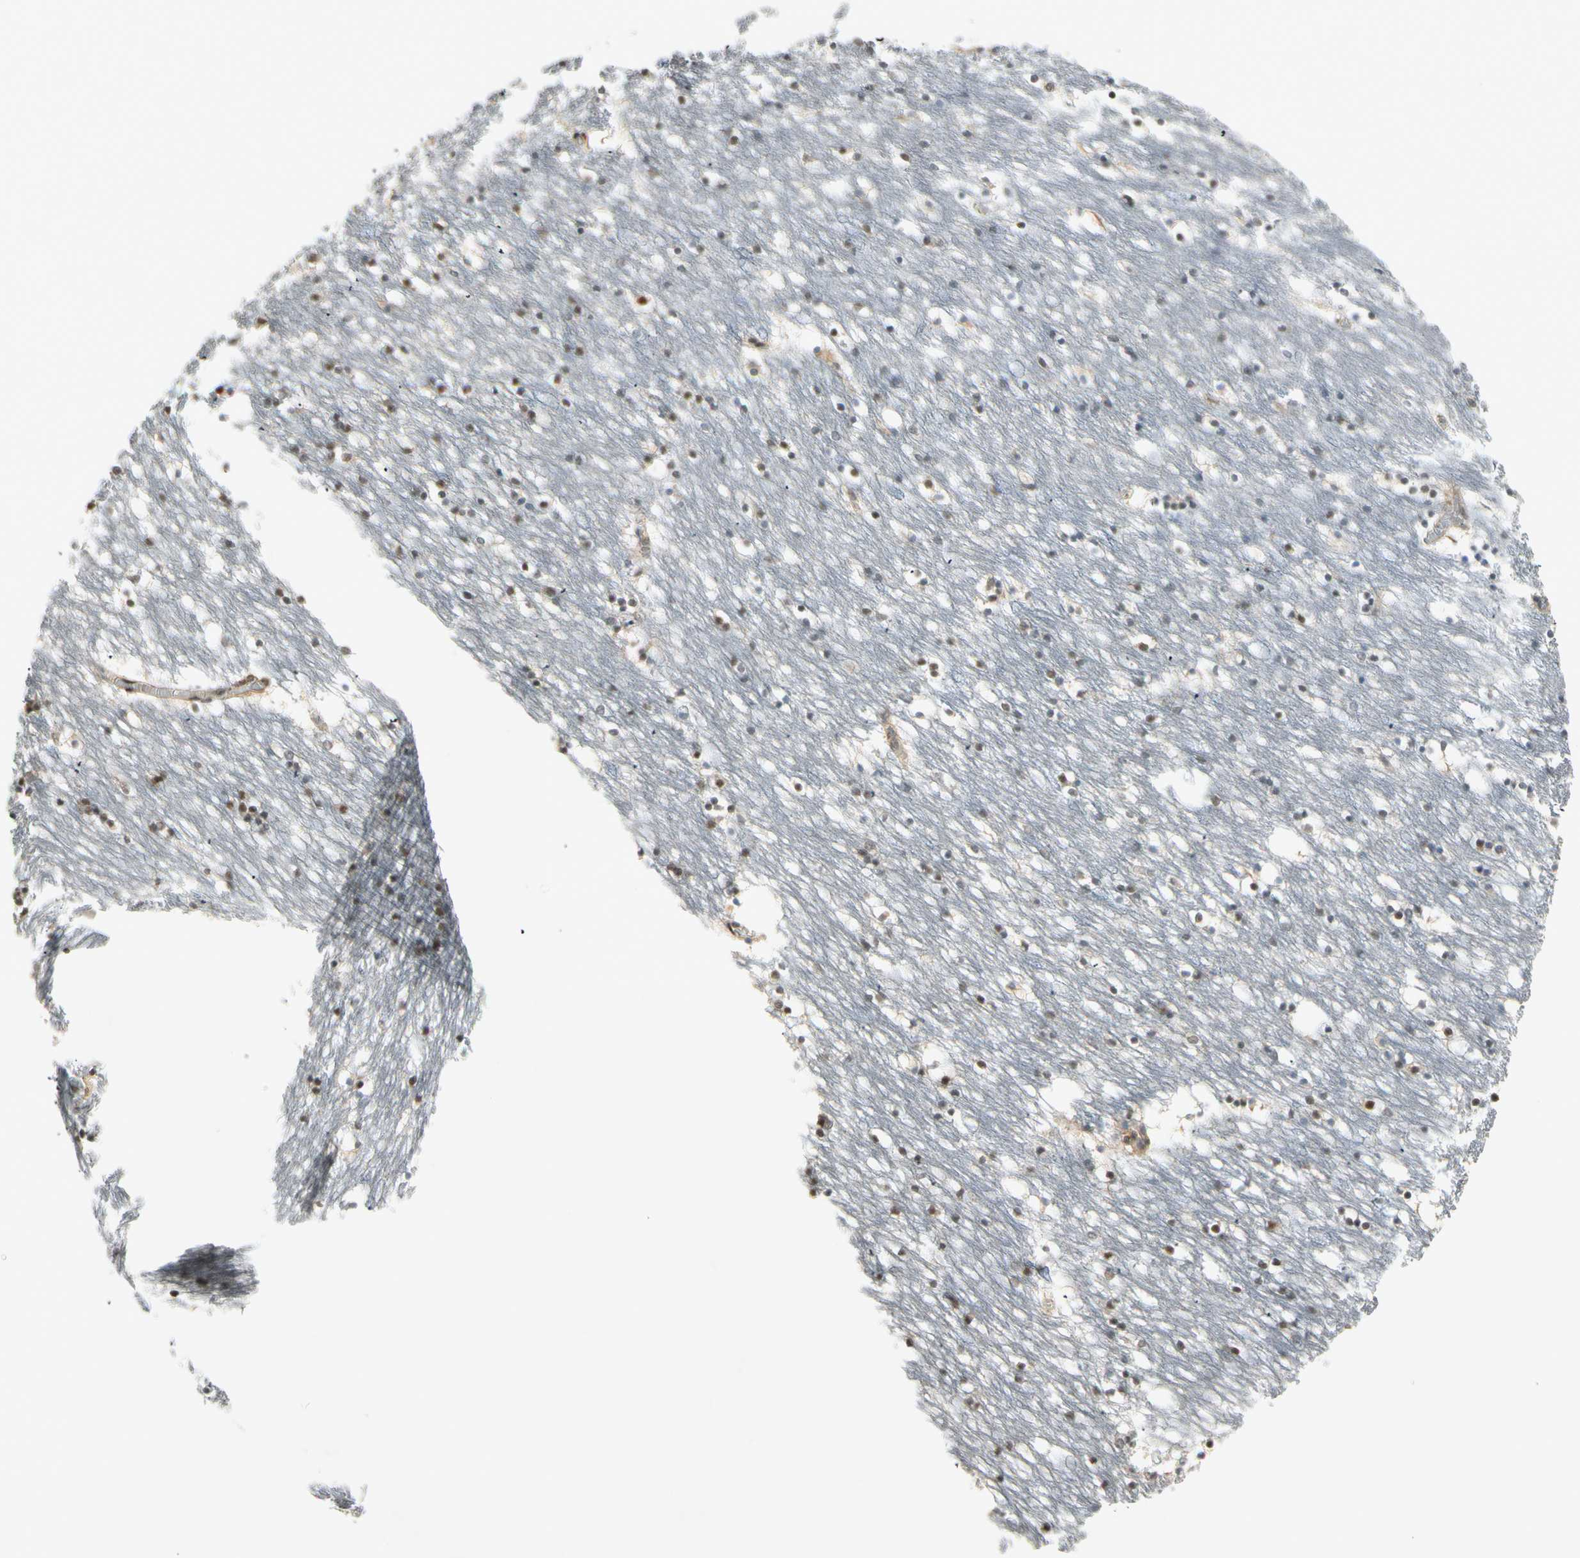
{"staining": {"intensity": "negative", "quantity": "none", "location": "none"}, "tissue": "caudate", "cell_type": "Glial cells", "image_type": "normal", "snomed": [{"axis": "morphology", "description": "Normal tissue, NOS"}, {"axis": "topography", "description": "Lateral ventricle wall"}], "caption": "This is an immunohistochemistry (IHC) photomicrograph of benign caudate. There is no positivity in glial cells.", "gene": "MCPH1", "patient": {"sex": "male", "age": 45}}